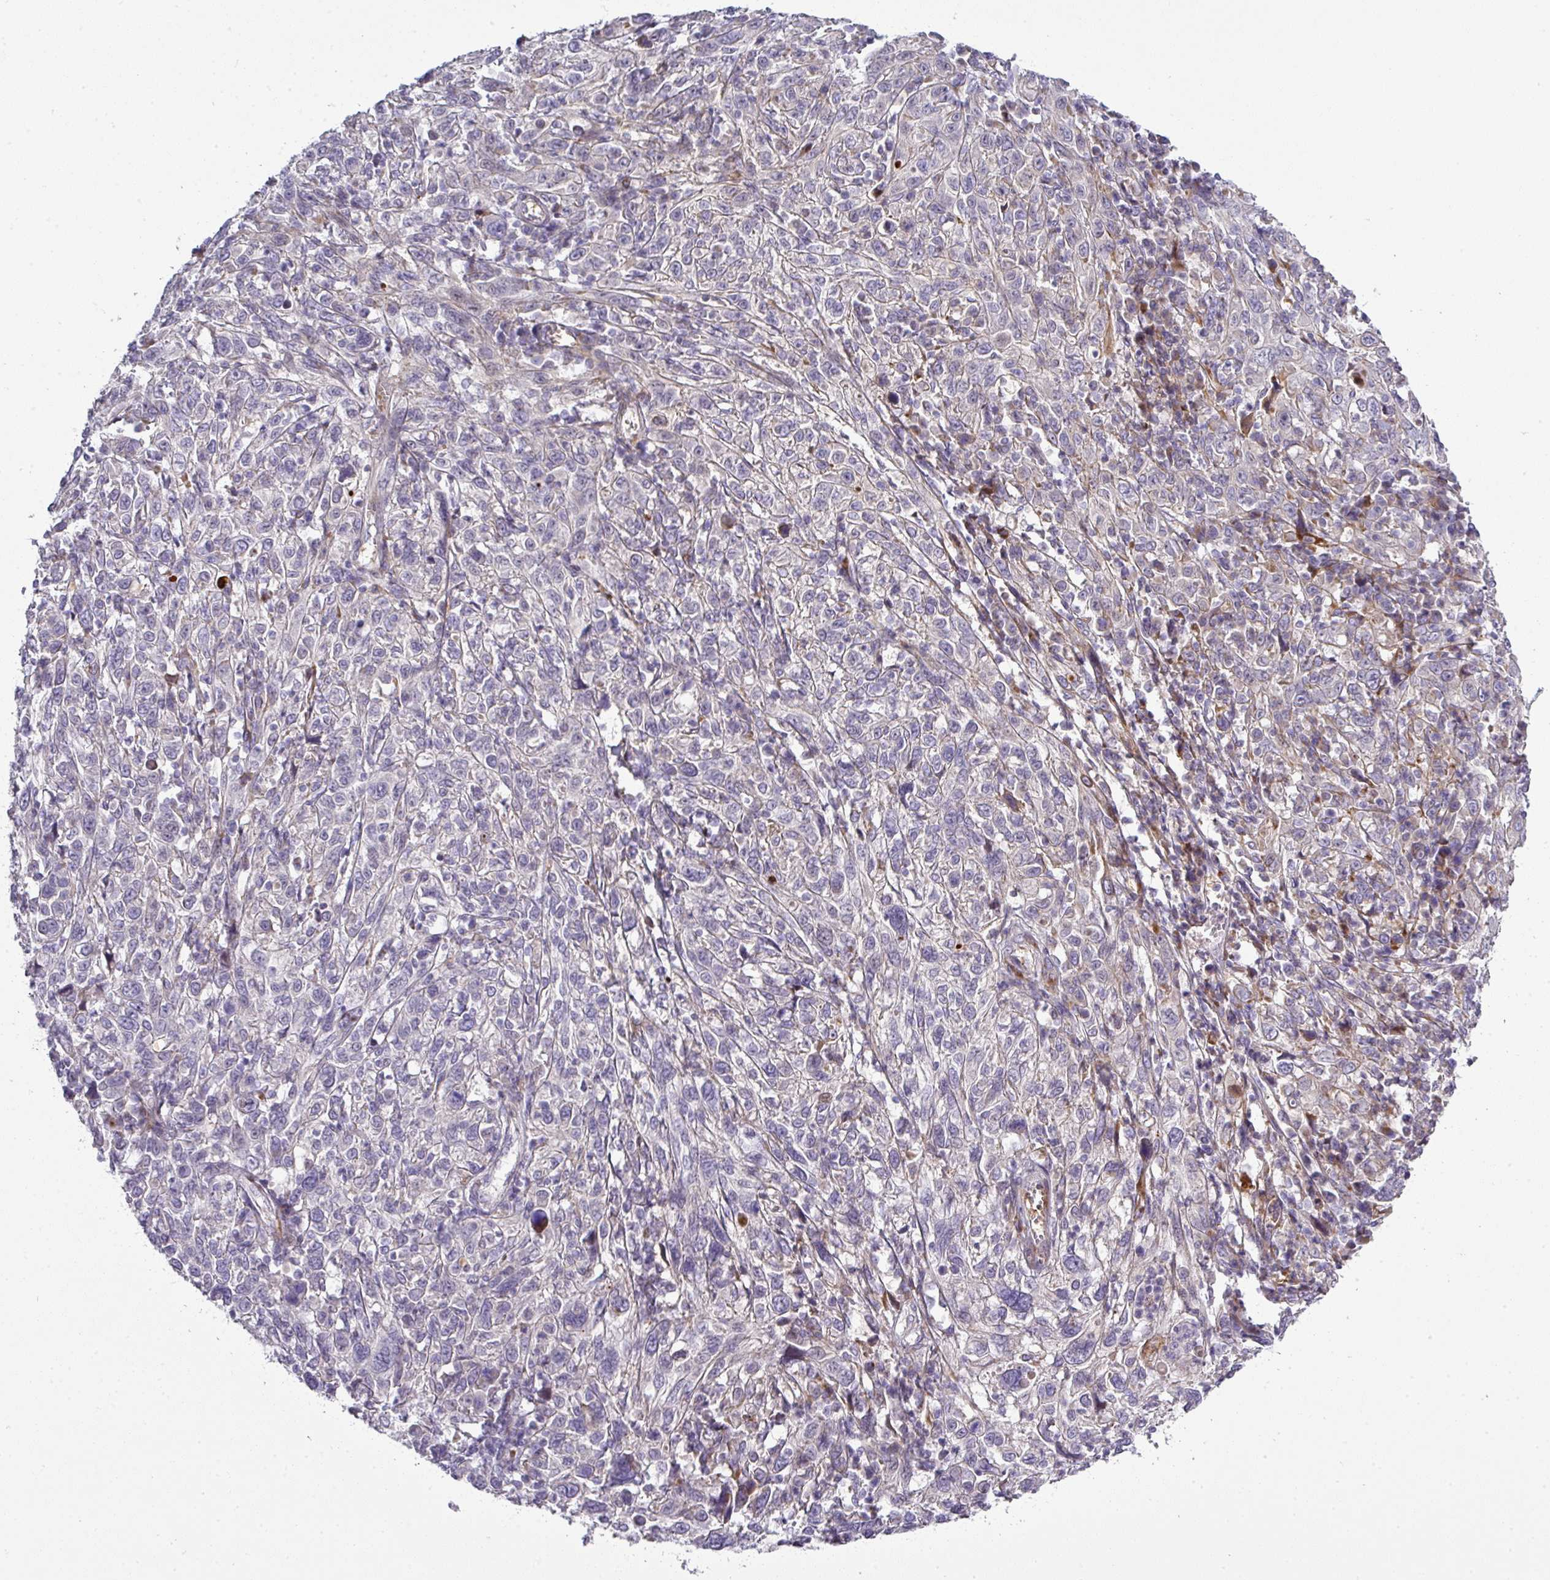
{"staining": {"intensity": "moderate", "quantity": "<25%", "location": "cytoplasmic/membranous"}, "tissue": "cervical cancer", "cell_type": "Tumor cells", "image_type": "cancer", "snomed": [{"axis": "morphology", "description": "Squamous cell carcinoma, NOS"}, {"axis": "topography", "description": "Cervix"}], "caption": "IHC of human cervical cancer shows low levels of moderate cytoplasmic/membranous positivity in about <25% of tumor cells.", "gene": "ATP6V1F", "patient": {"sex": "female", "age": 46}}